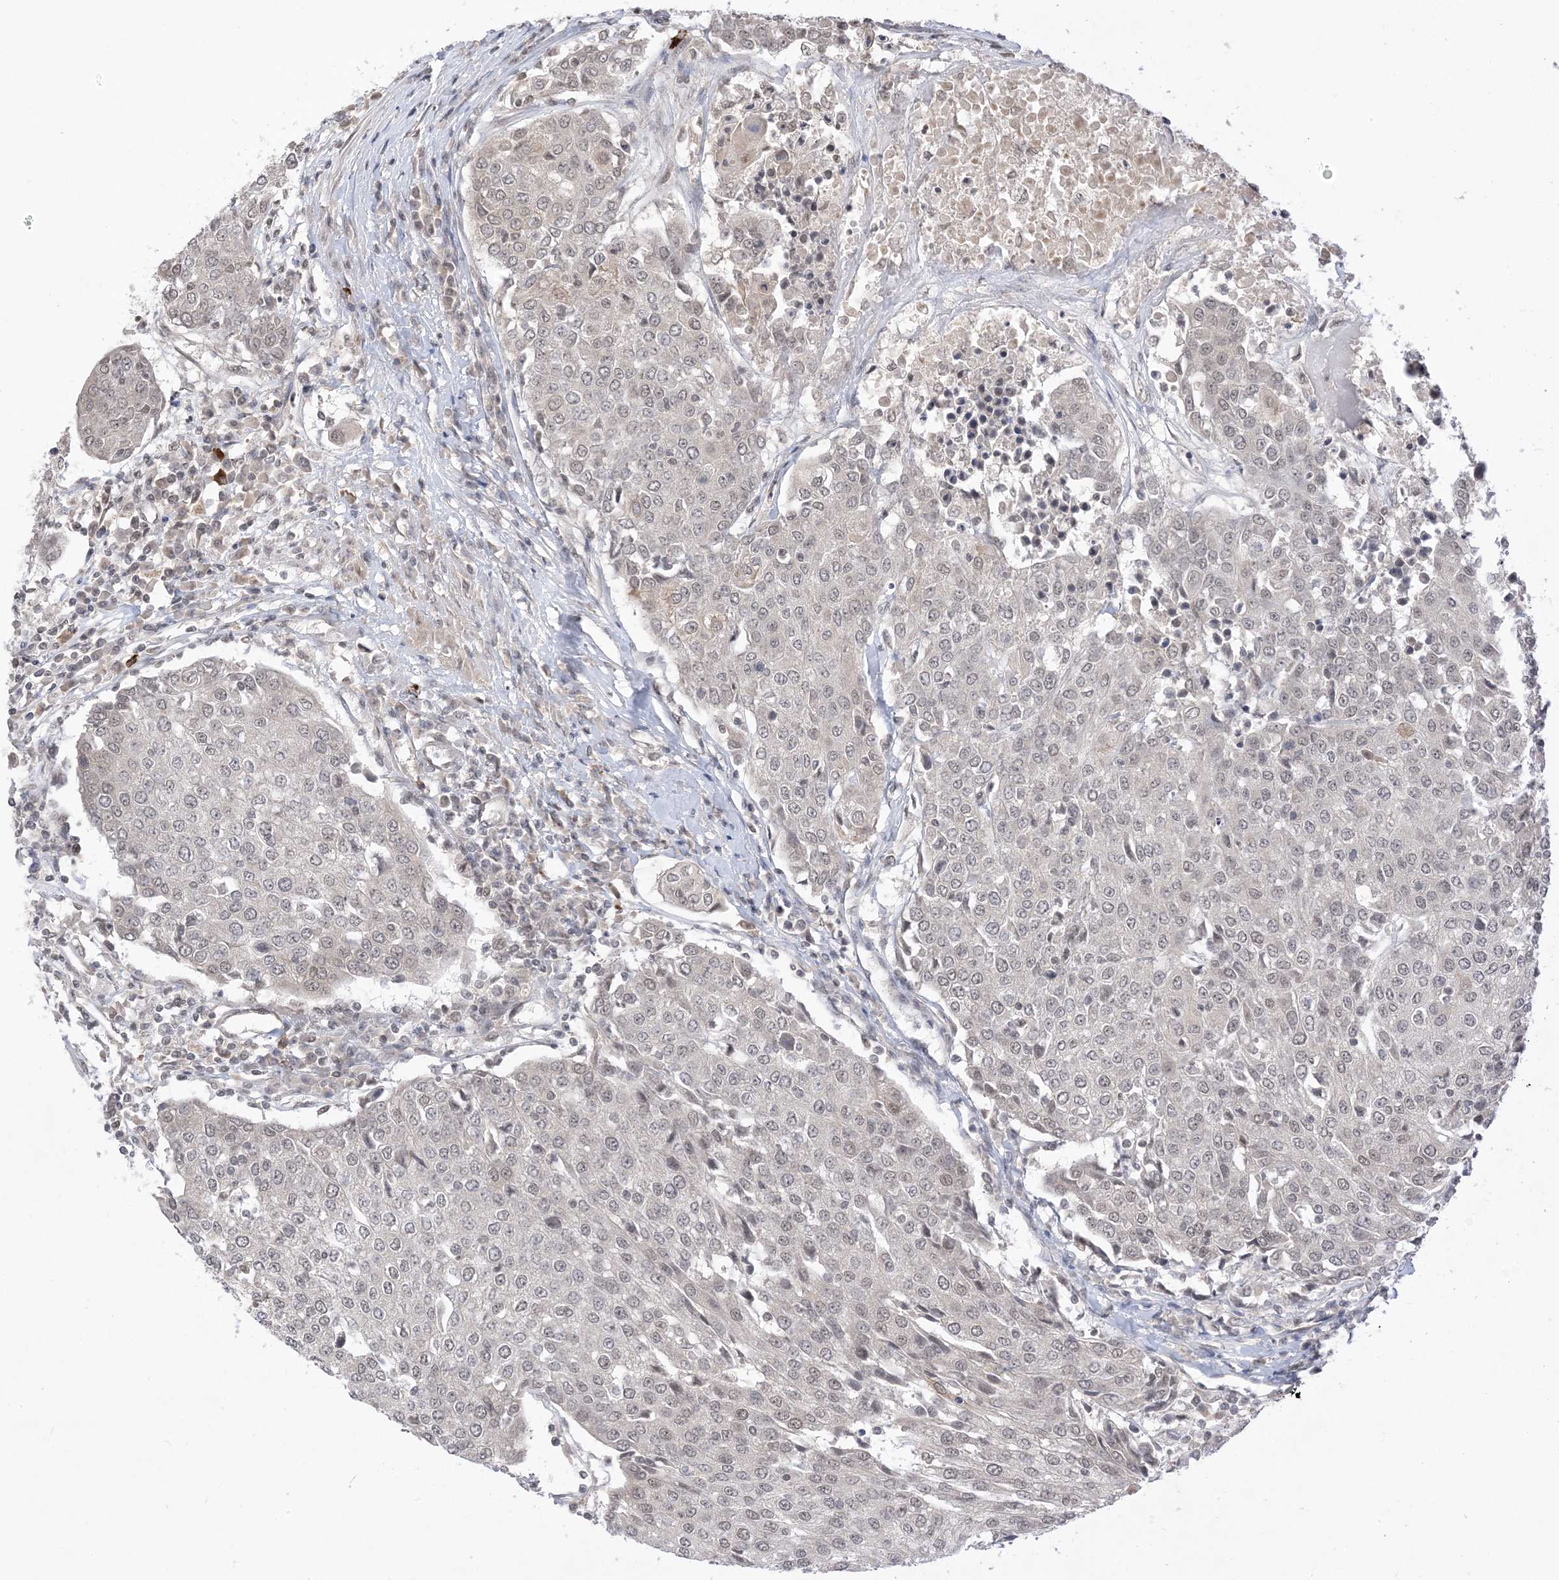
{"staining": {"intensity": "weak", "quantity": "<25%", "location": "nuclear"}, "tissue": "urothelial cancer", "cell_type": "Tumor cells", "image_type": "cancer", "snomed": [{"axis": "morphology", "description": "Urothelial carcinoma, High grade"}, {"axis": "topography", "description": "Urinary bladder"}], "caption": "Image shows no protein staining in tumor cells of urothelial carcinoma (high-grade) tissue. (DAB immunohistochemistry (IHC) with hematoxylin counter stain).", "gene": "RANBP9", "patient": {"sex": "female", "age": 85}}